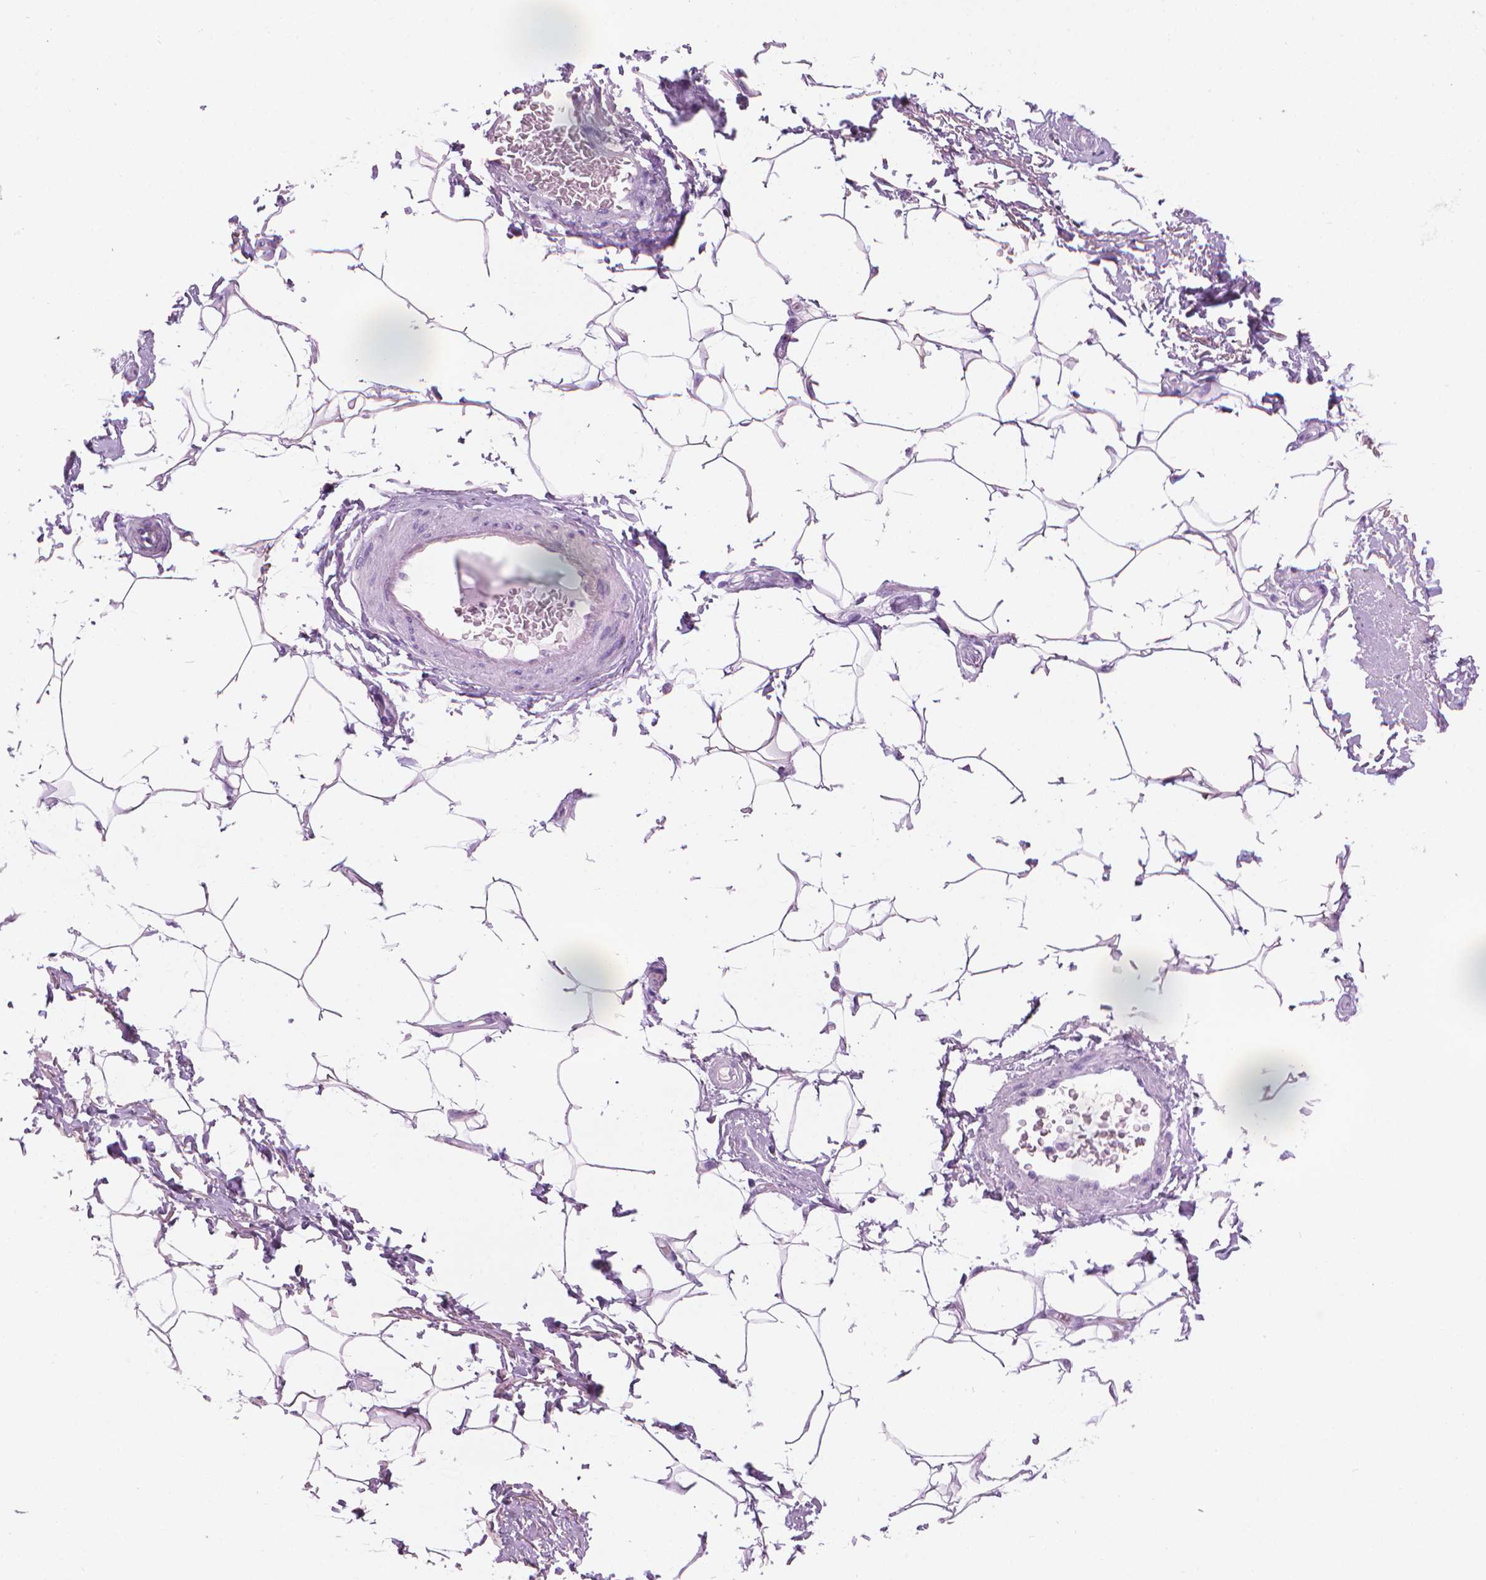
{"staining": {"intensity": "negative", "quantity": "none", "location": "none"}, "tissue": "adipose tissue", "cell_type": "Adipocytes", "image_type": "normal", "snomed": [{"axis": "morphology", "description": "Normal tissue, NOS"}, {"axis": "topography", "description": "Peripheral nerve tissue"}], "caption": "This is an immunohistochemistry histopathology image of unremarkable adipose tissue. There is no expression in adipocytes.", "gene": "TTC29", "patient": {"sex": "male", "age": 51}}